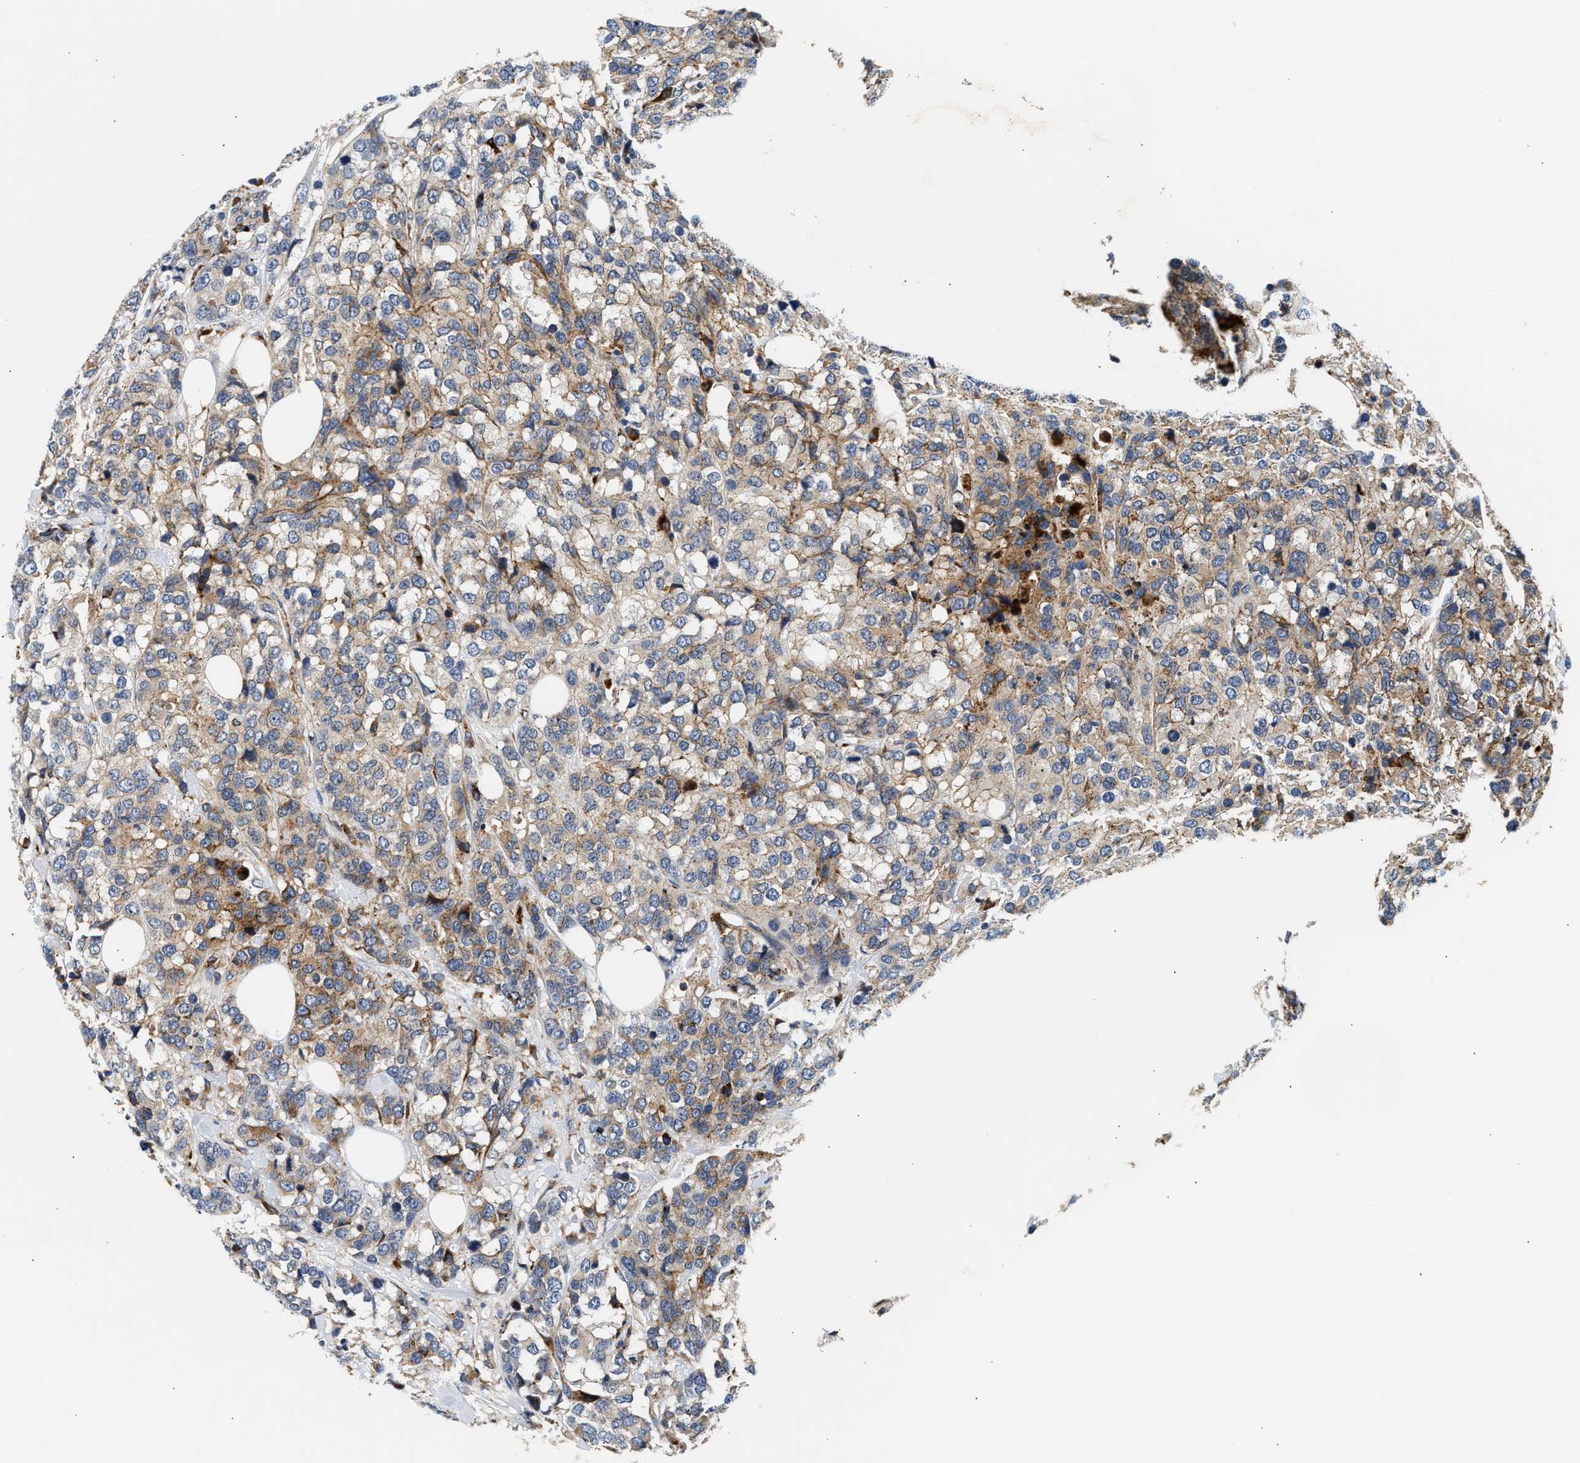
{"staining": {"intensity": "weak", "quantity": ">75%", "location": "cytoplasmic/membranous"}, "tissue": "breast cancer", "cell_type": "Tumor cells", "image_type": "cancer", "snomed": [{"axis": "morphology", "description": "Lobular carcinoma"}, {"axis": "topography", "description": "Breast"}], "caption": "A low amount of weak cytoplasmic/membranous expression is present in about >75% of tumor cells in breast cancer tissue.", "gene": "AMZ1", "patient": {"sex": "female", "age": 59}}